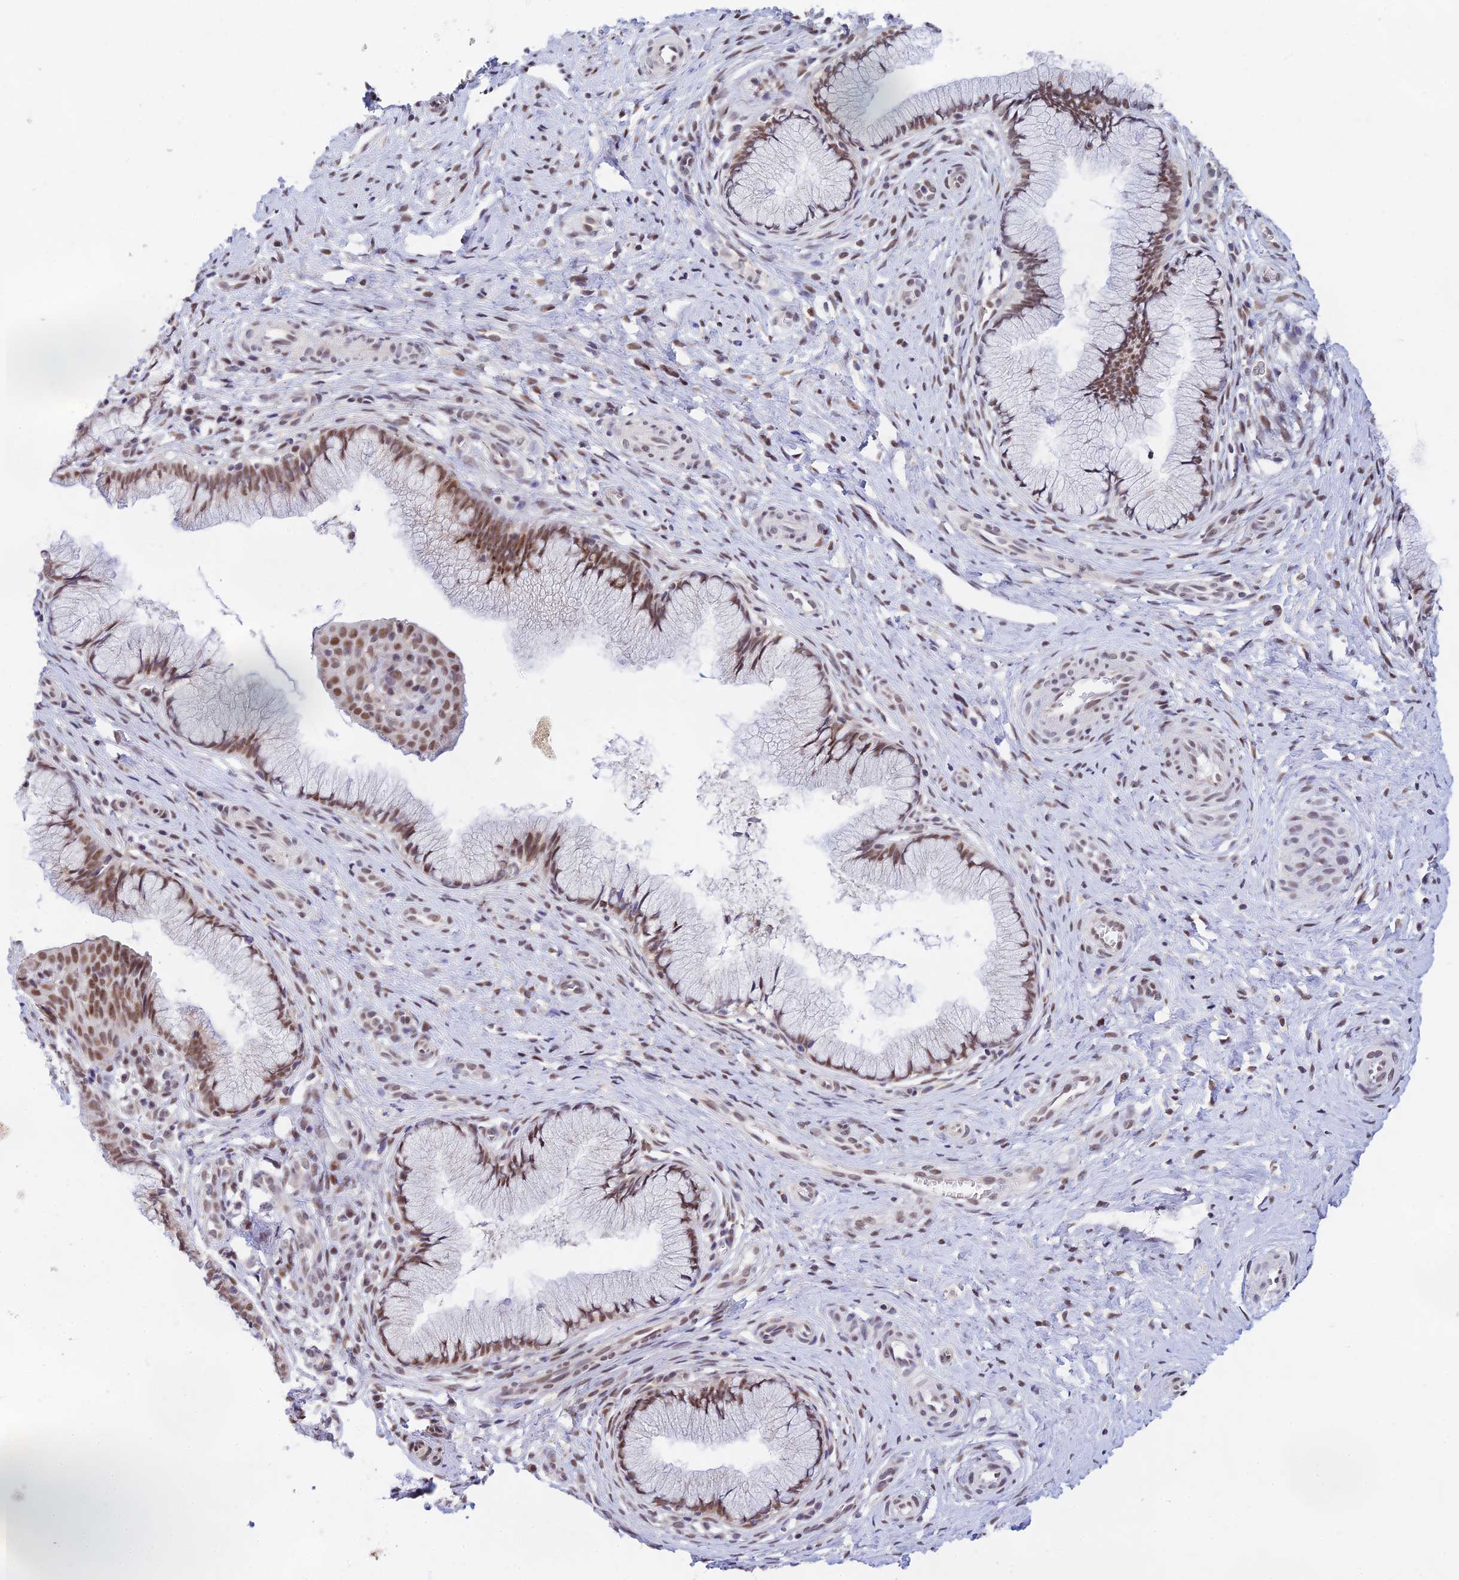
{"staining": {"intensity": "moderate", "quantity": ">75%", "location": "nuclear"}, "tissue": "cervix", "cell_type": "Glandular cells", "image_type": "normal", "snomed": [{"axis": "morphology", "description": "Normal tissue, NOS"}, {"axis": "topography", "description": "Cervix"}], "caption": "Protein staining of benign cervix shows moderate nuclear expression in approximately >75% of glandular cells. (DAB IHC, brown staining for protein, blue staining for nuclei).", "gene": "C2orf49", "patient": {"sex": "female", "age": 36}}